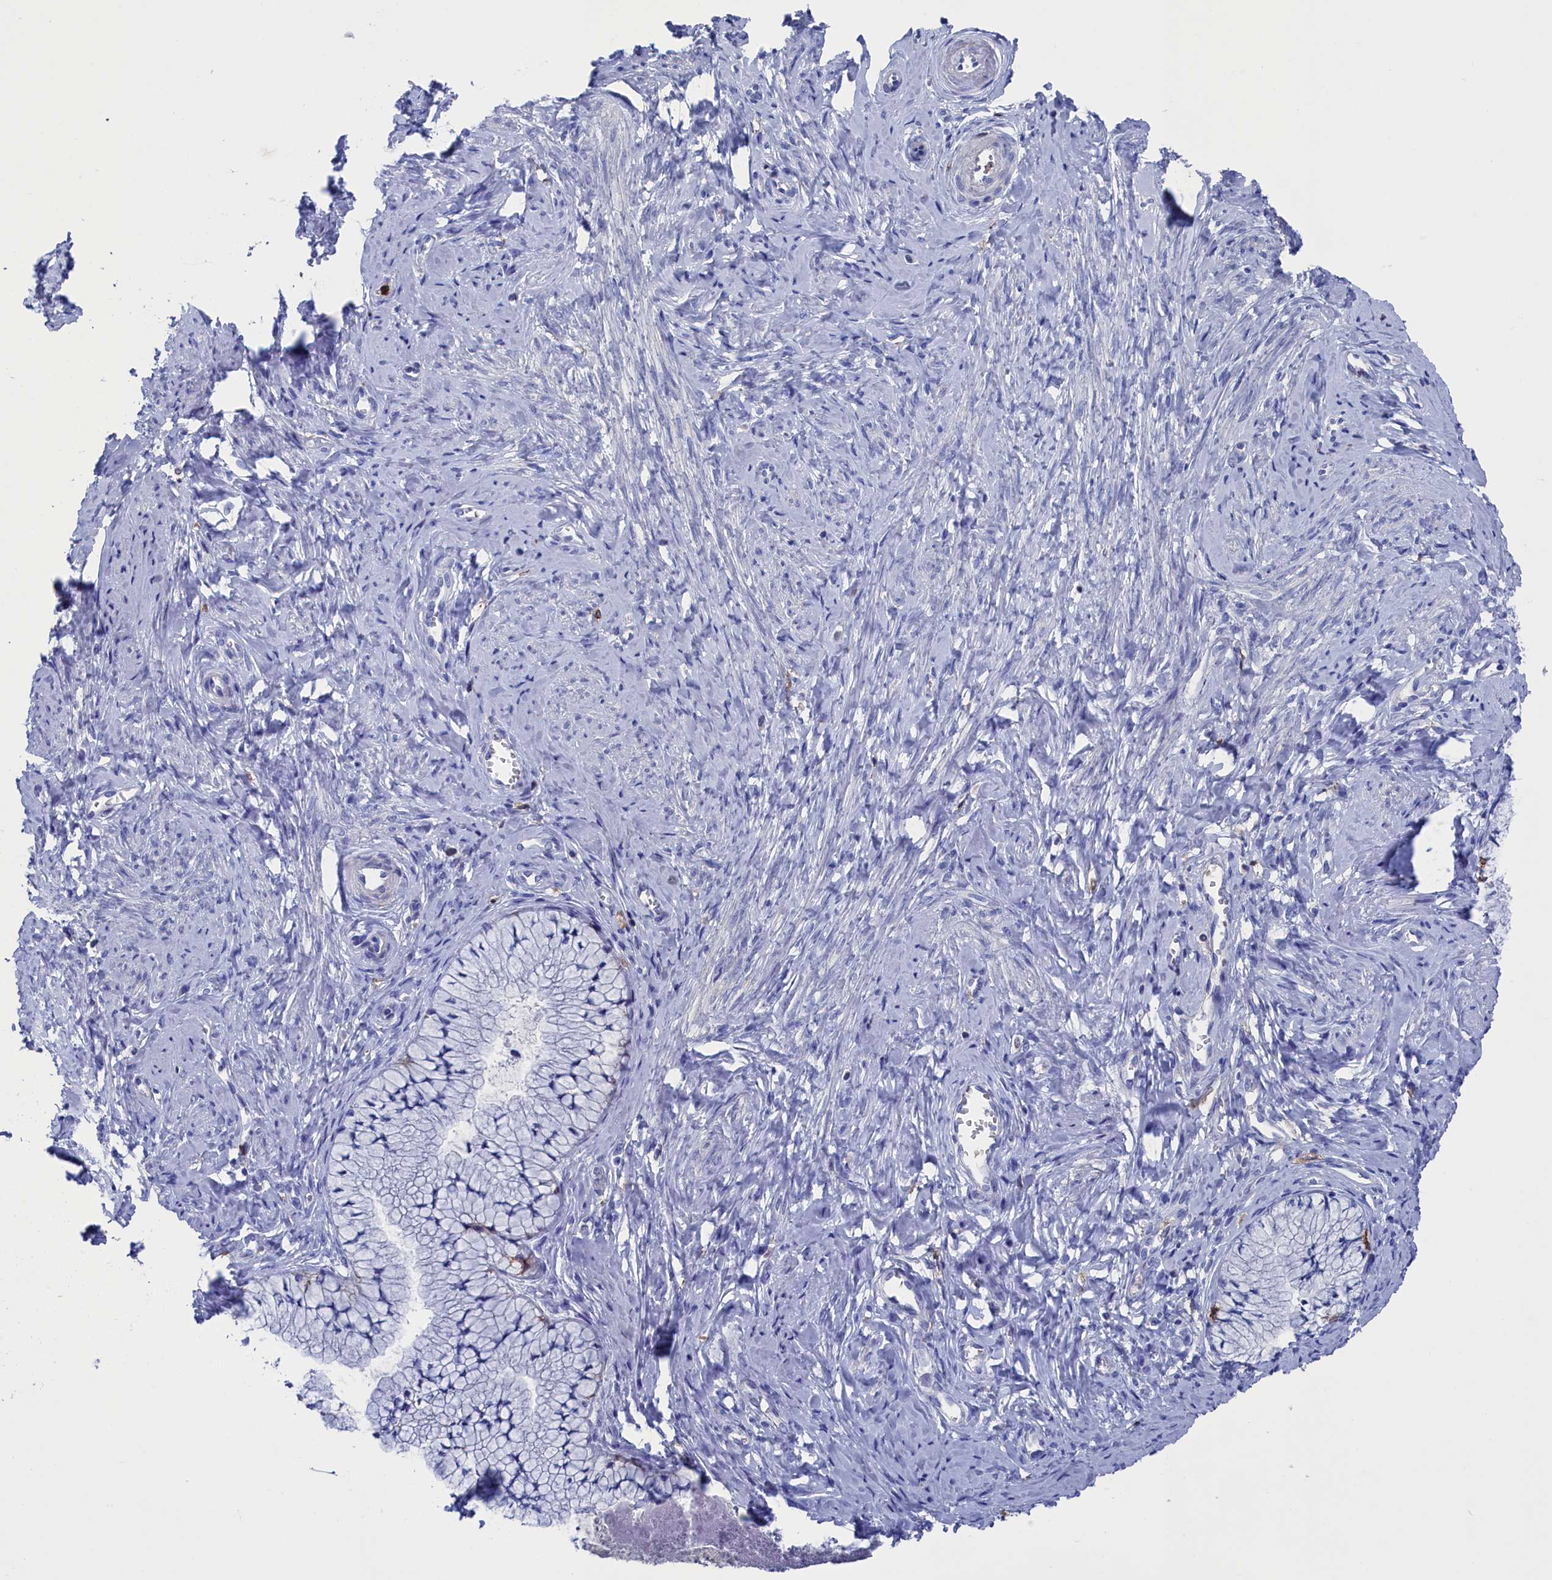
{"staining": {"intensity": "negative", "quantity": "none", "location": "none"}, "tissue": "cervix", "cell_type": "Glandular cells", "image_type": "normal", "snomed": [{"axis": "morphology", "description": "Normal tissue, NOS"}, {"axis": "topography", "description": "Cervix"}], "caption": "This histopathology image is of benign cervix stained with immunohistochemistry (IHC) to label a protein in brown with the nuclei are counter-stained blue. There is no positivity in glandular cells. (Brightfield microscopy of DAB immunohistochemistry at high magnification).", "gene": "TYROBP", "patient": {"sex": "female", "age": 42}}